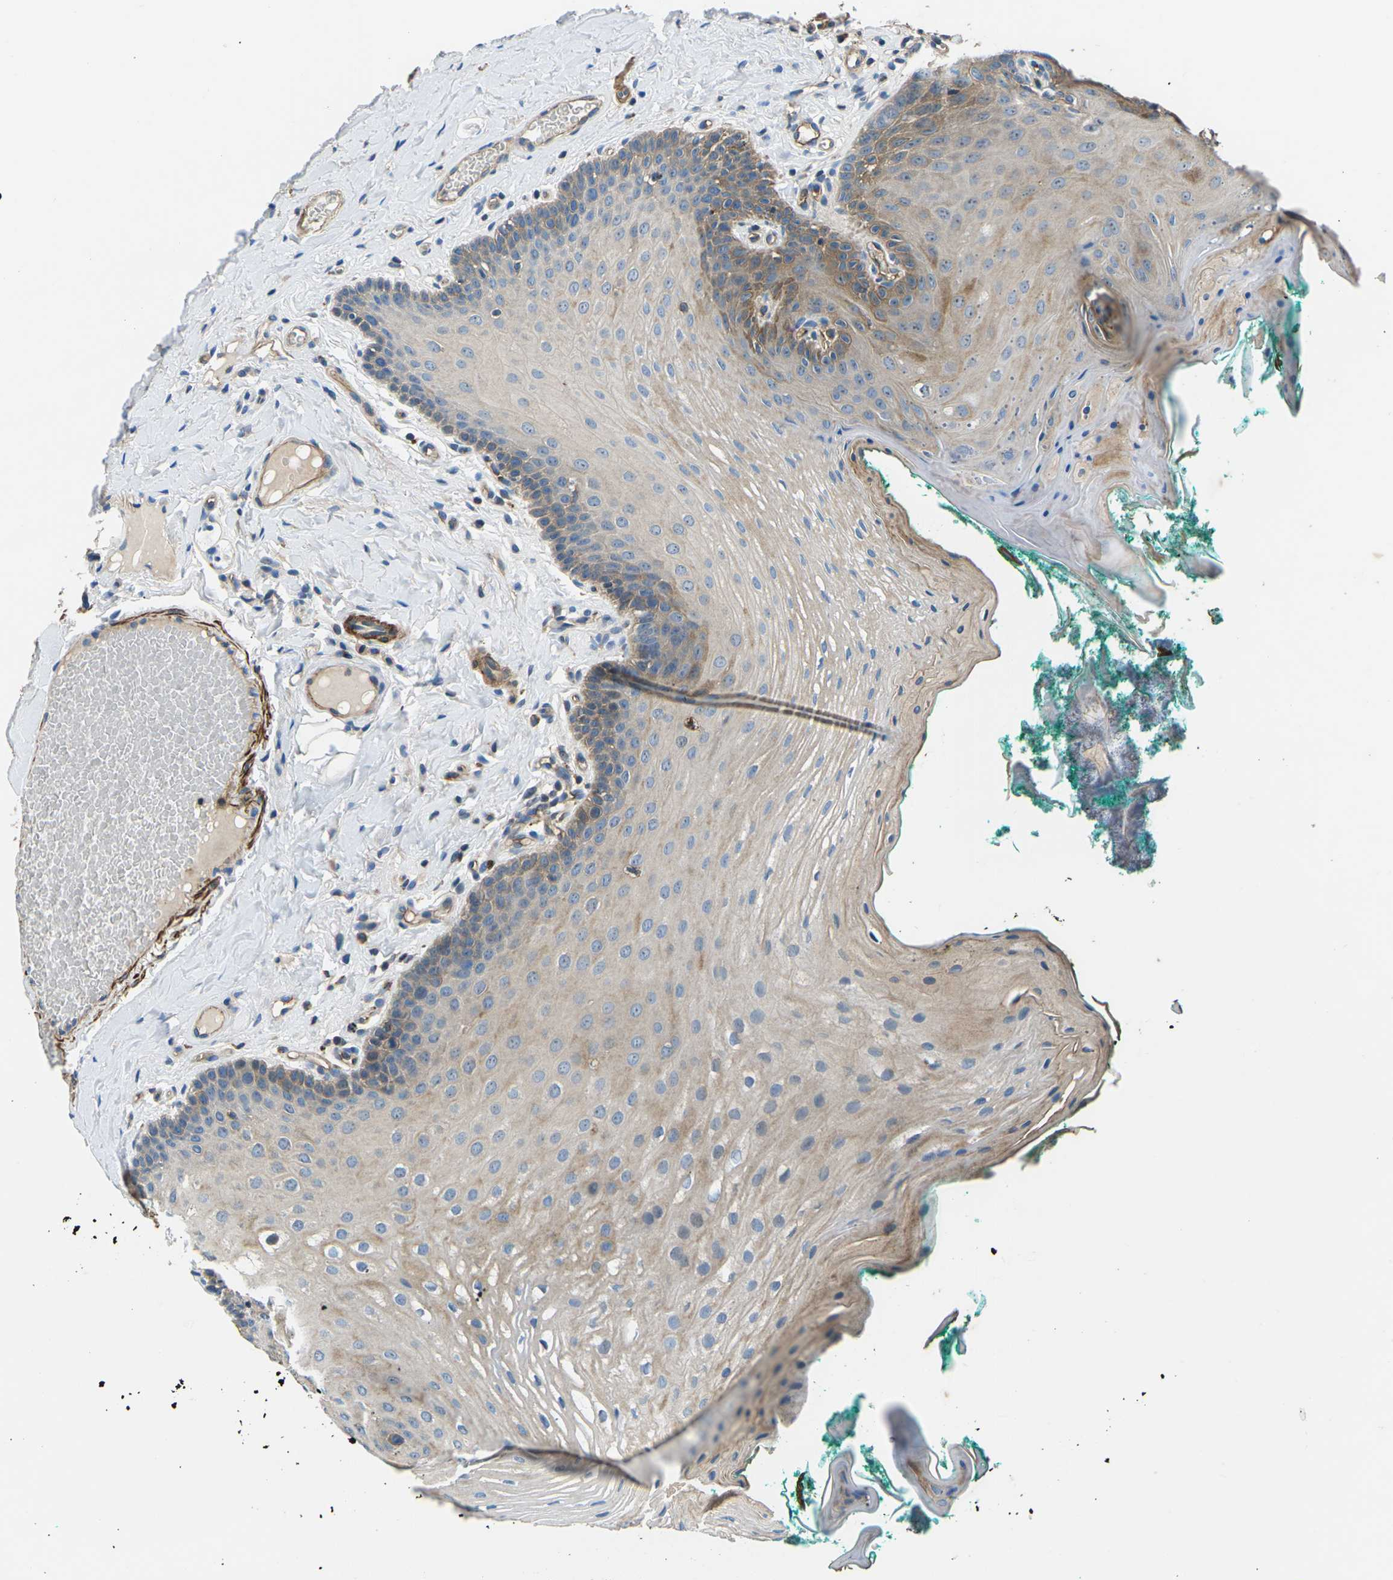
{"staining": {"intensity": "moderate", "quantity": "25%-75%", "location": "cytoplasmic/membranous"}, "tissue": "oral mucosa", "cell_type": "Squamous epithelial cells", "image_type": "normal", "snomed": [{"axis": "morphology", "description": "Normal tissue, NOS"}, {"axis": "topography", "description": "Oral tissue"}], "caption": "Protein expression analysis of unremarkable oral mucosa shows moderate cytoplasmic/membranous positivity in approximately 25%-75% of squamous epithelial cells.", "gene": "KCNJ15", "patient": {"sex": "male", "age": 58}}